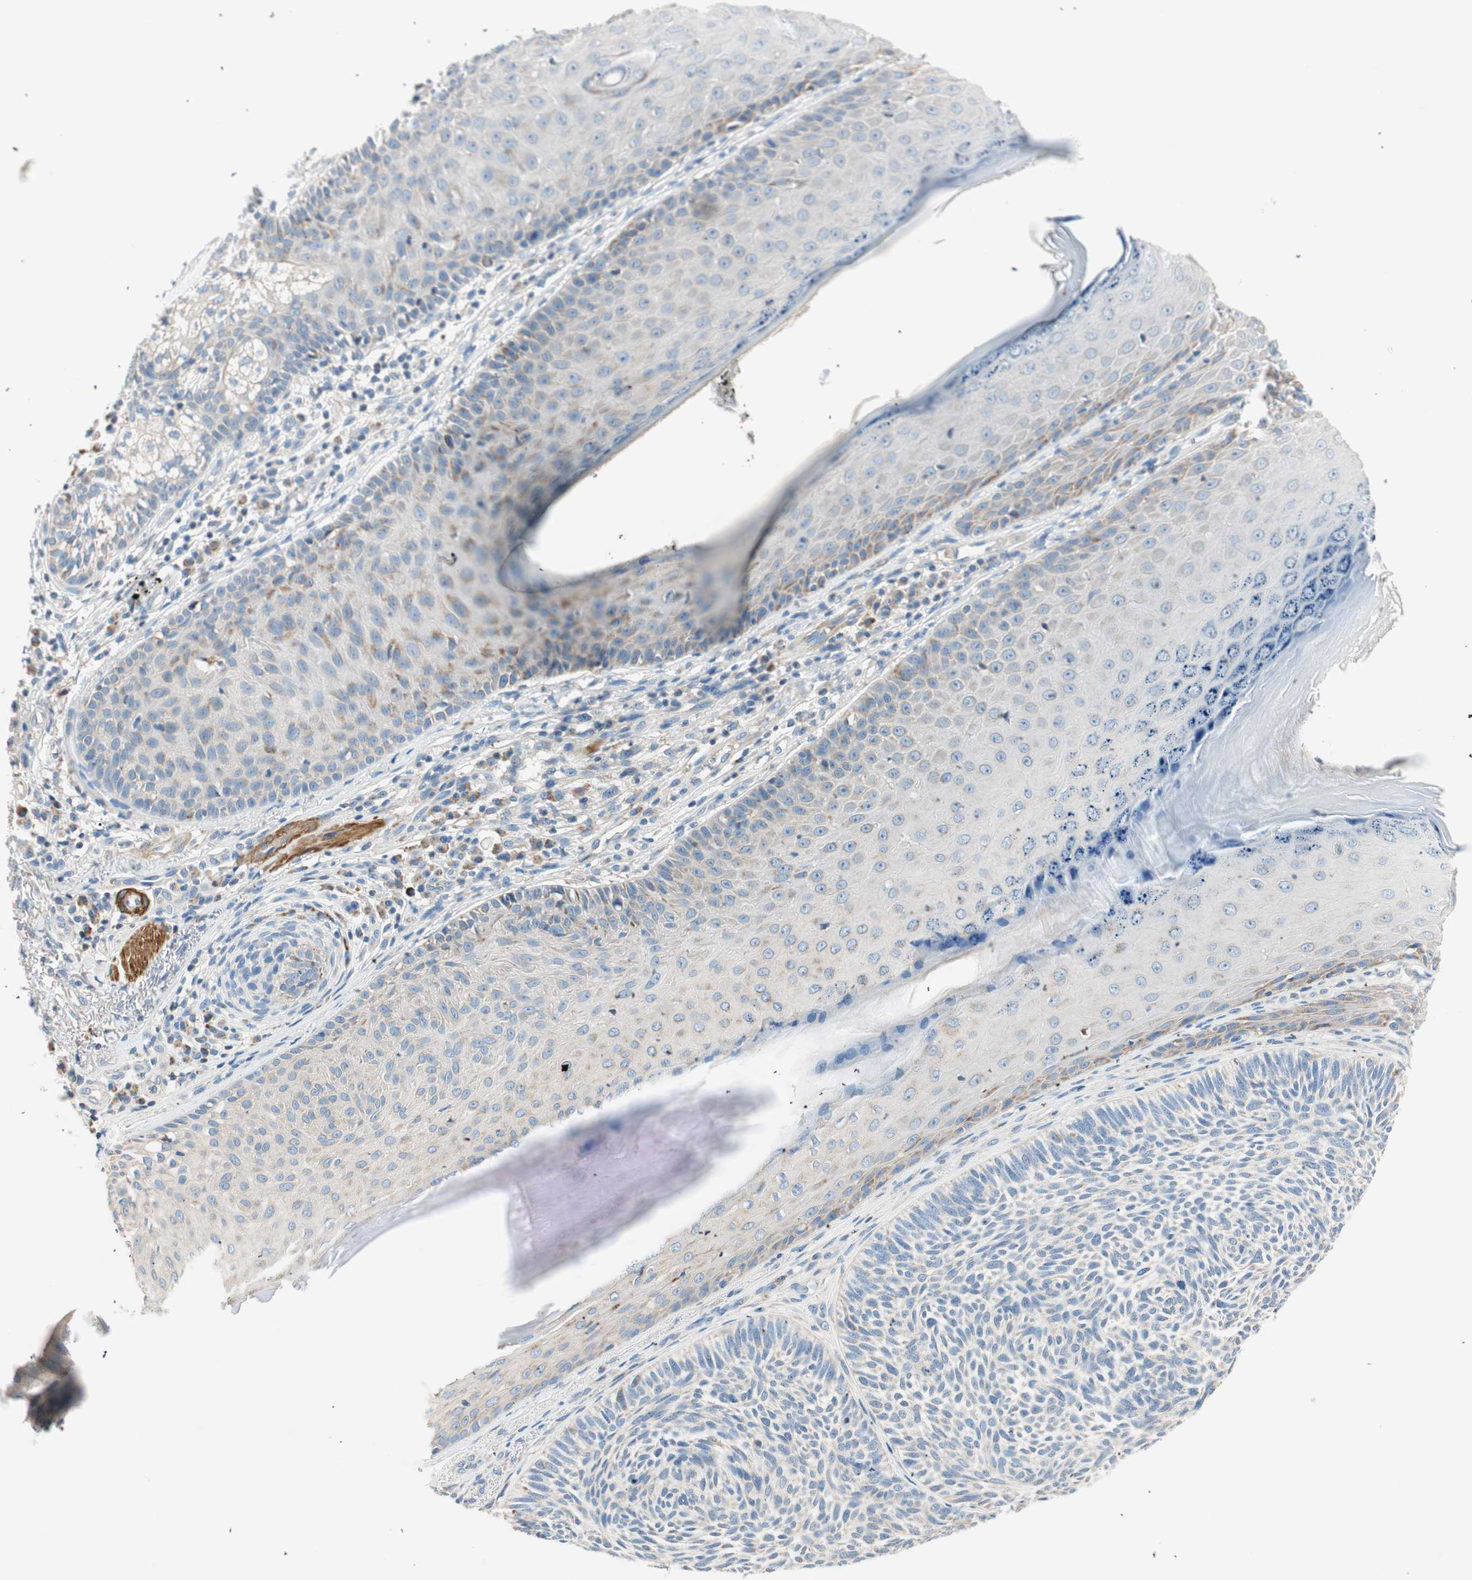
{"staining": {"intensity": "negative", "quantity": "none", "location": "none"}, "tissue": "skin cancer", "cell_type": "Tumor cells", "image_type": "cancer", "snomed": [{"axis": "morphology", "description": "Normal tissue, NOS"}, {"axis": "morphology", "description": "Basal cell carcinoma"}, {"axis": "topography", "description": "Skin"}], "caption": "High magnification brightfield microscopy of basal cell carcinoma (skin) stained with DAB (3,3'-diaminobenzidine) (brown) and counterstained with hematoxylin (blue): tumor cells show no significant expression.", "gene": "RORB", "patient": {"sex": "male", "age": 52}}